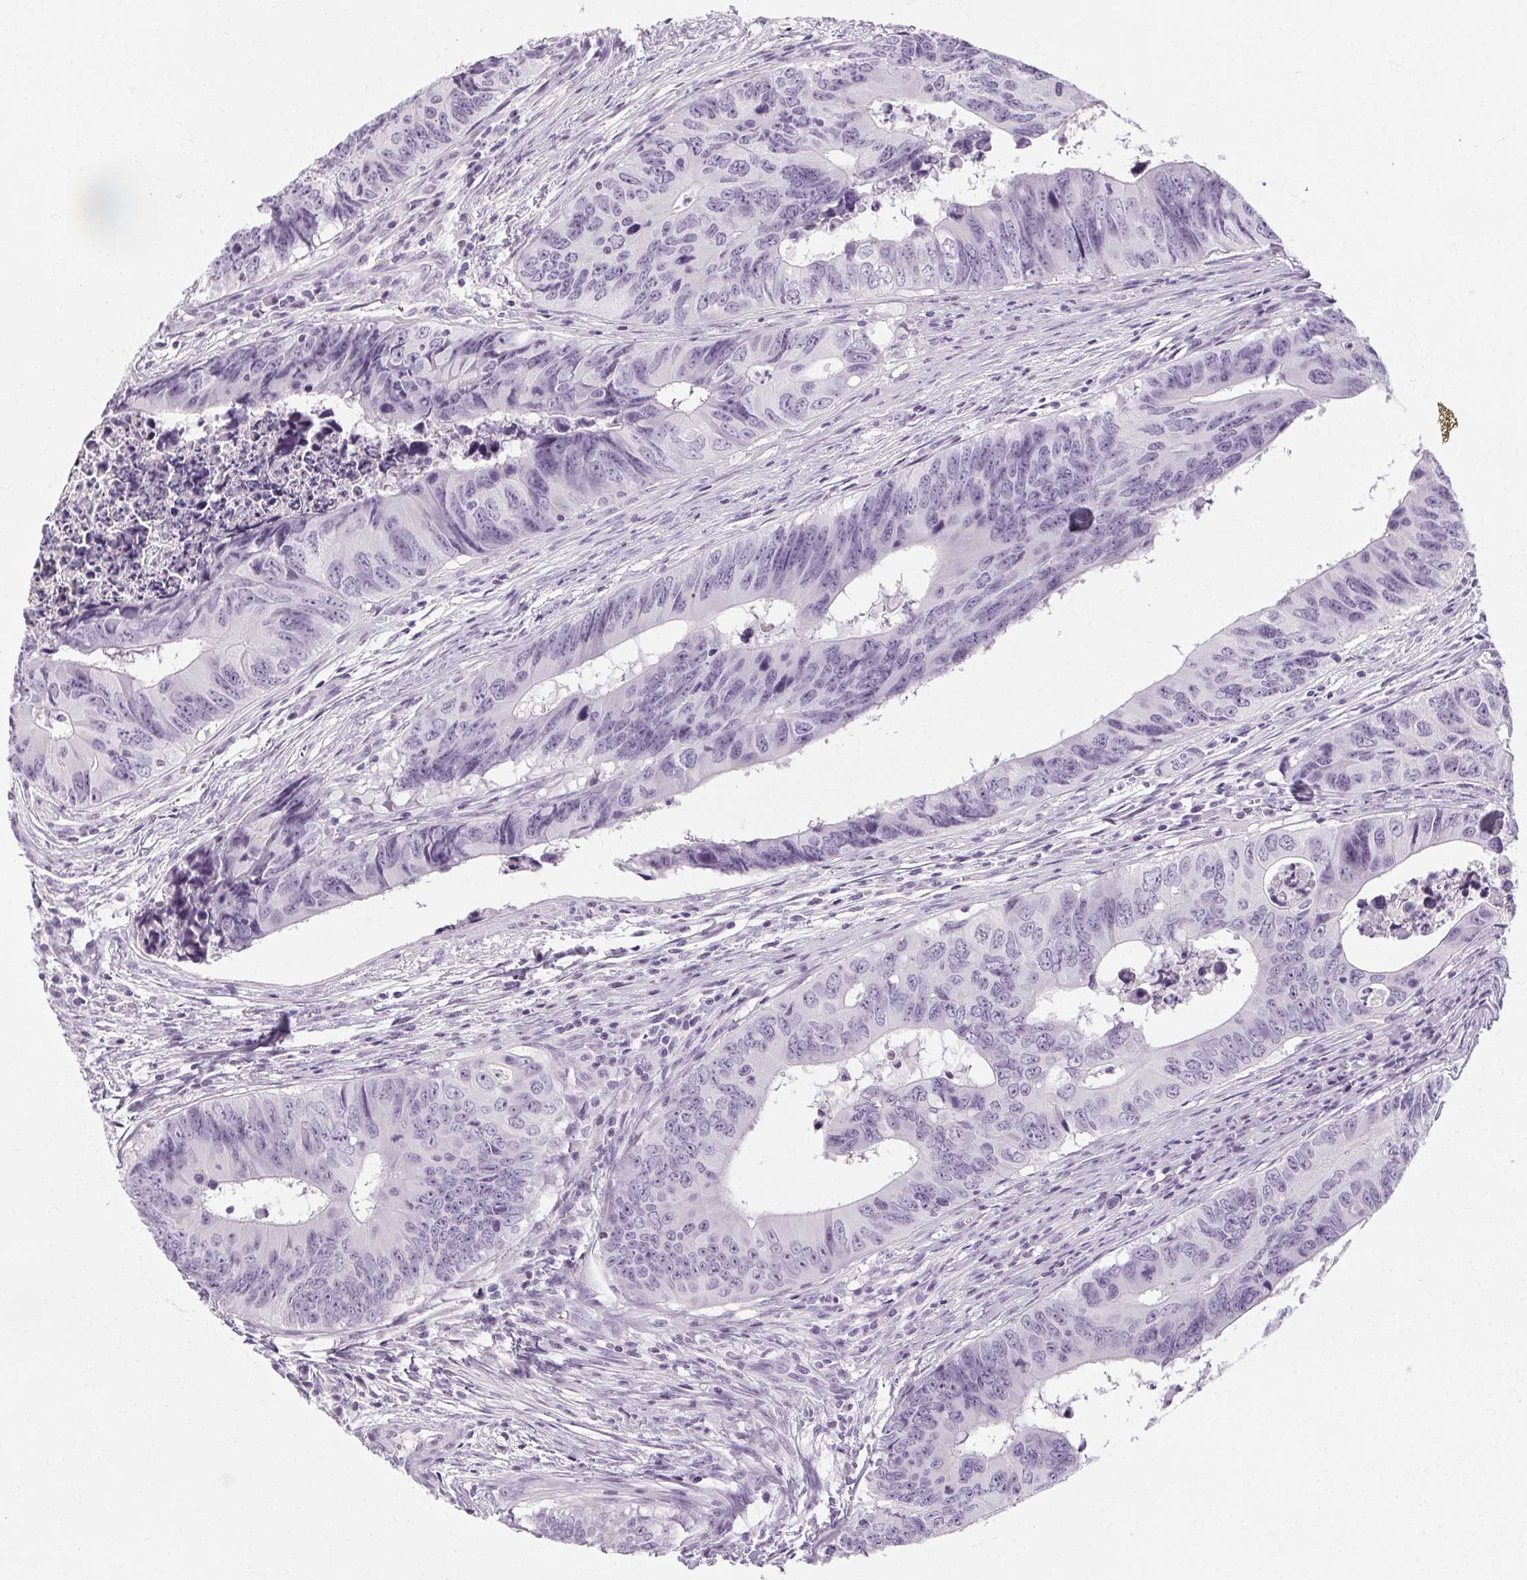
{"staining": {"intensity": "negative", "quantity": "none", "location": "none"}, "tissue": "colorectal cancer", "cell_type": "Tumor cells", "image_type": "cancer", "snomed": [{"axis": "morphology", "description": "Adenocarcinoma, NOS"}, {"axis": "topography", "description": "Colon"}], "caption": "Immunohistochemistry image of neoplastic tissue: human colorectal adenocarcinoma stained with DAB reveals no significant protein staining in tumor cells.", "gene": "POMC", "patient": {"sex": "female", "age": 82}}